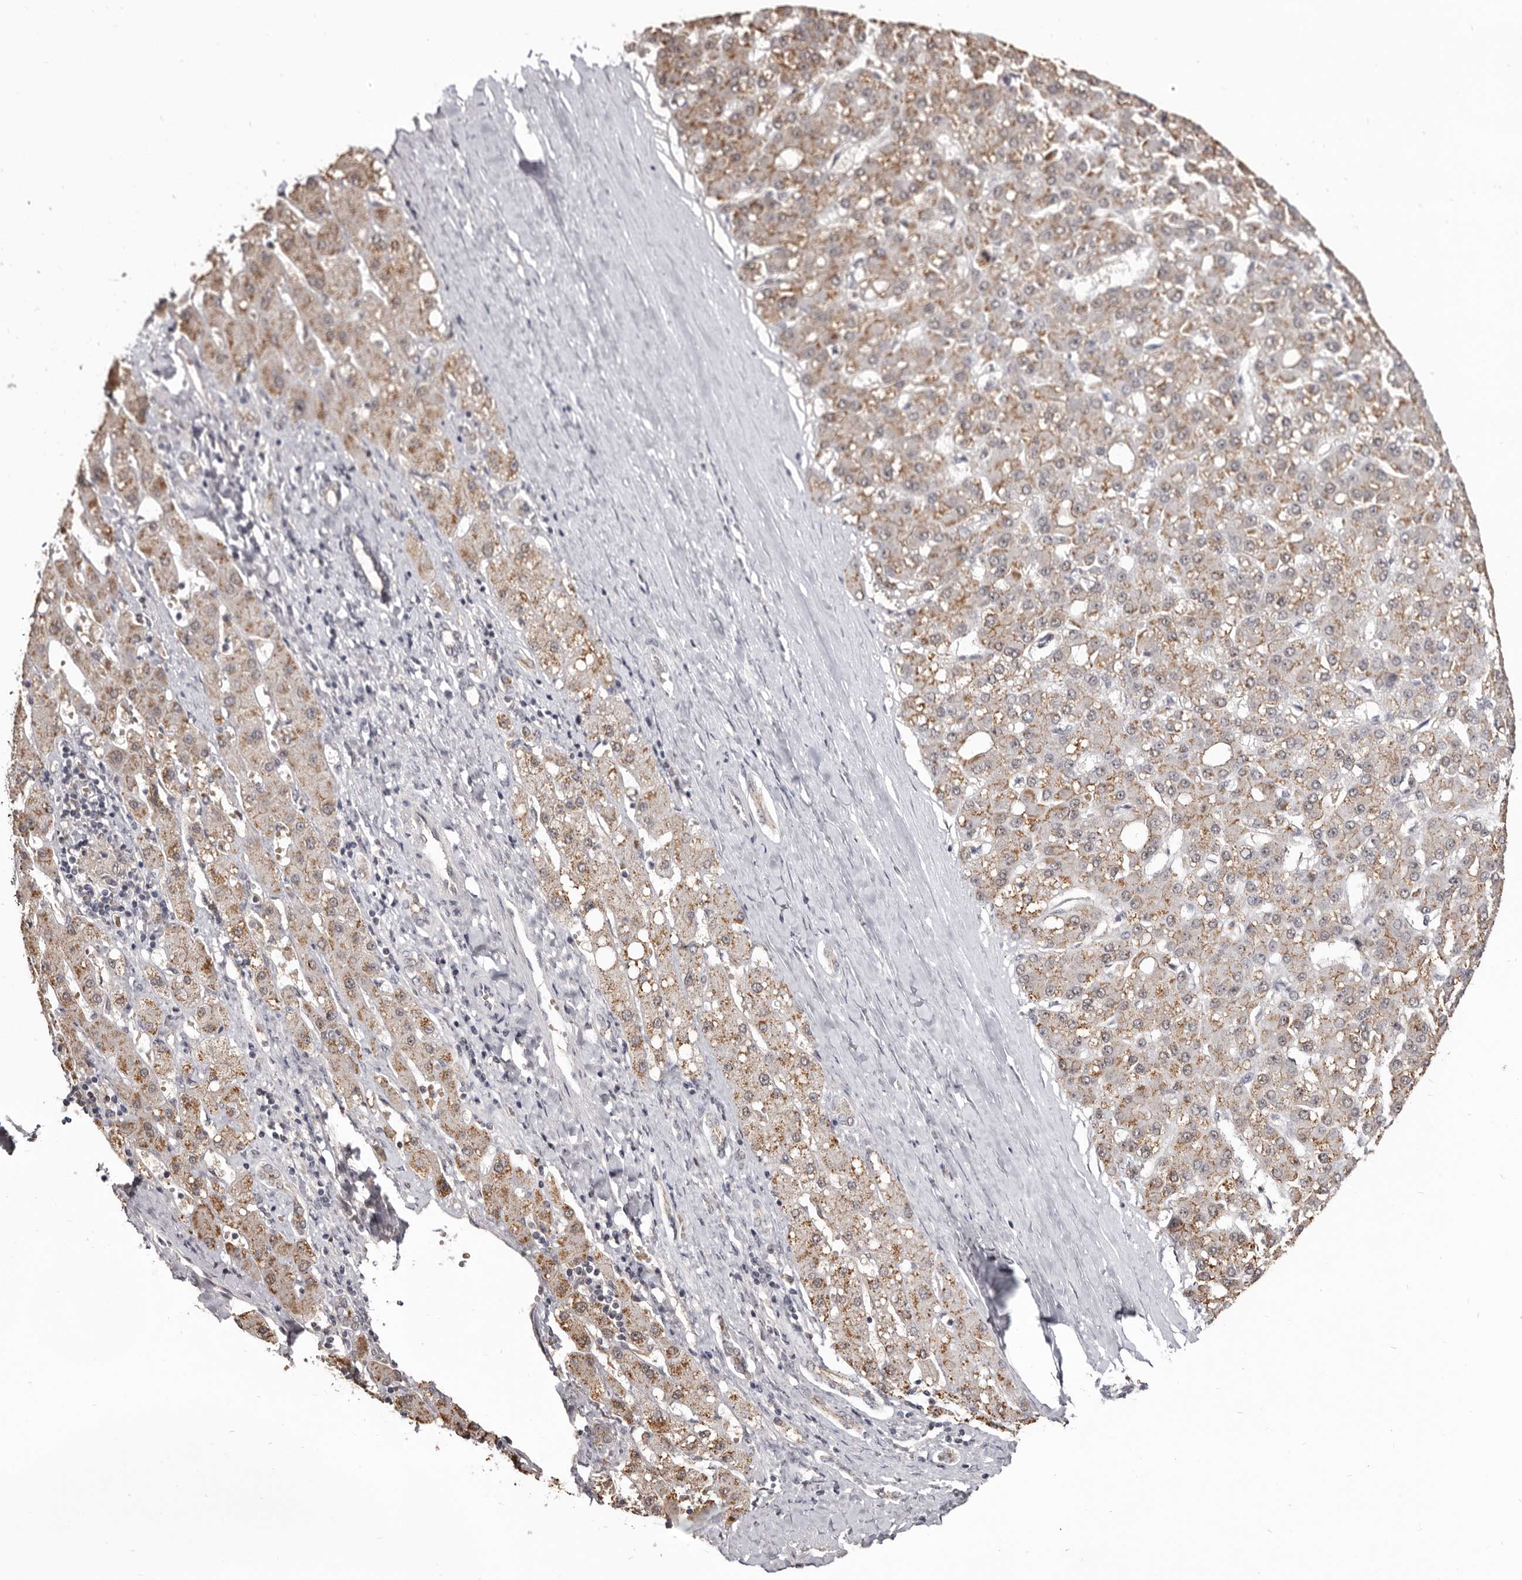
{"staining": {"intensity": "moderate", "quantity": ">75%", "location": "cytoplasmic/membranous"}, "tissue": "liver cancer", "cell_type": "Tumor cells", "image_type": "cancer", "snomed": [{"axis": "morphology", "description": "Carcinoma, Hepatocellular, NOS"}, {"axis": "topography", "description": "Liver"}], "caption": "A medium amount of moderate cytoplasmic/membranous positivity is appreciated in approximately >75% of tumor cells in hepatocellular carcinoma (liver) tissue.", "gene": "CGN", "patient": {"sex": "male", "age": 67}}